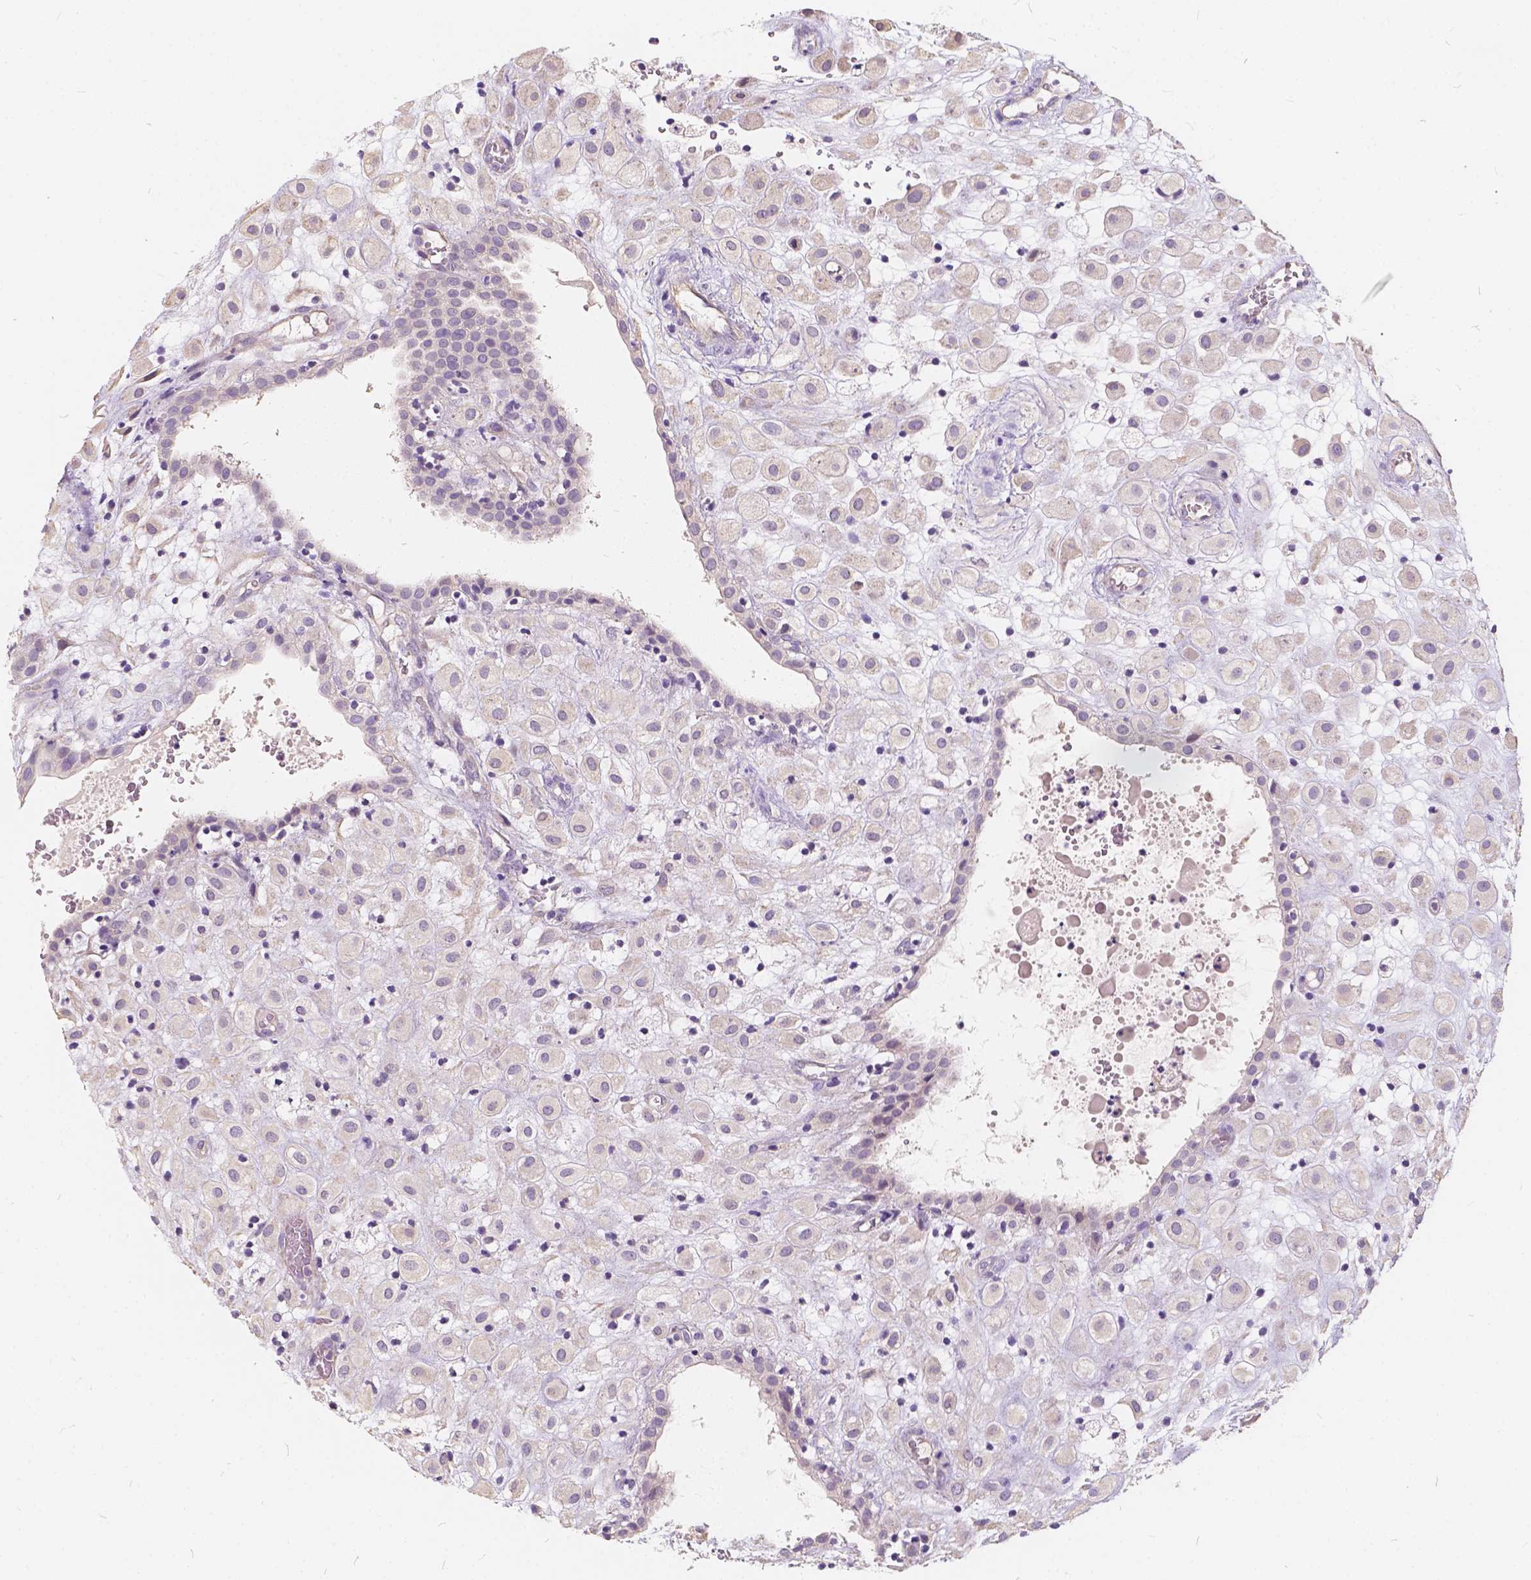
{"staining": {"intensity": "negative", "quantity": "none", "location": "none"}, "tissue": "placenta", "cell_type": "Decidual cells", "image_type": "normal", "snomed": [{"axis": "morphology", "description": "Normal tissue, NOS"}, {"axis": "topography", "description": "Placenta"}], "caption": "Immunohistochemical staining of benign human placenta shows no significant positivity in decidual cells. (Stains: DAB immunohistochemistry with hematoxylin counter stain, Microscopy: brightfield microscopy at high magnification).", "gene": "KIAA0513", "patient": {"sex": "female", "age": 24}}